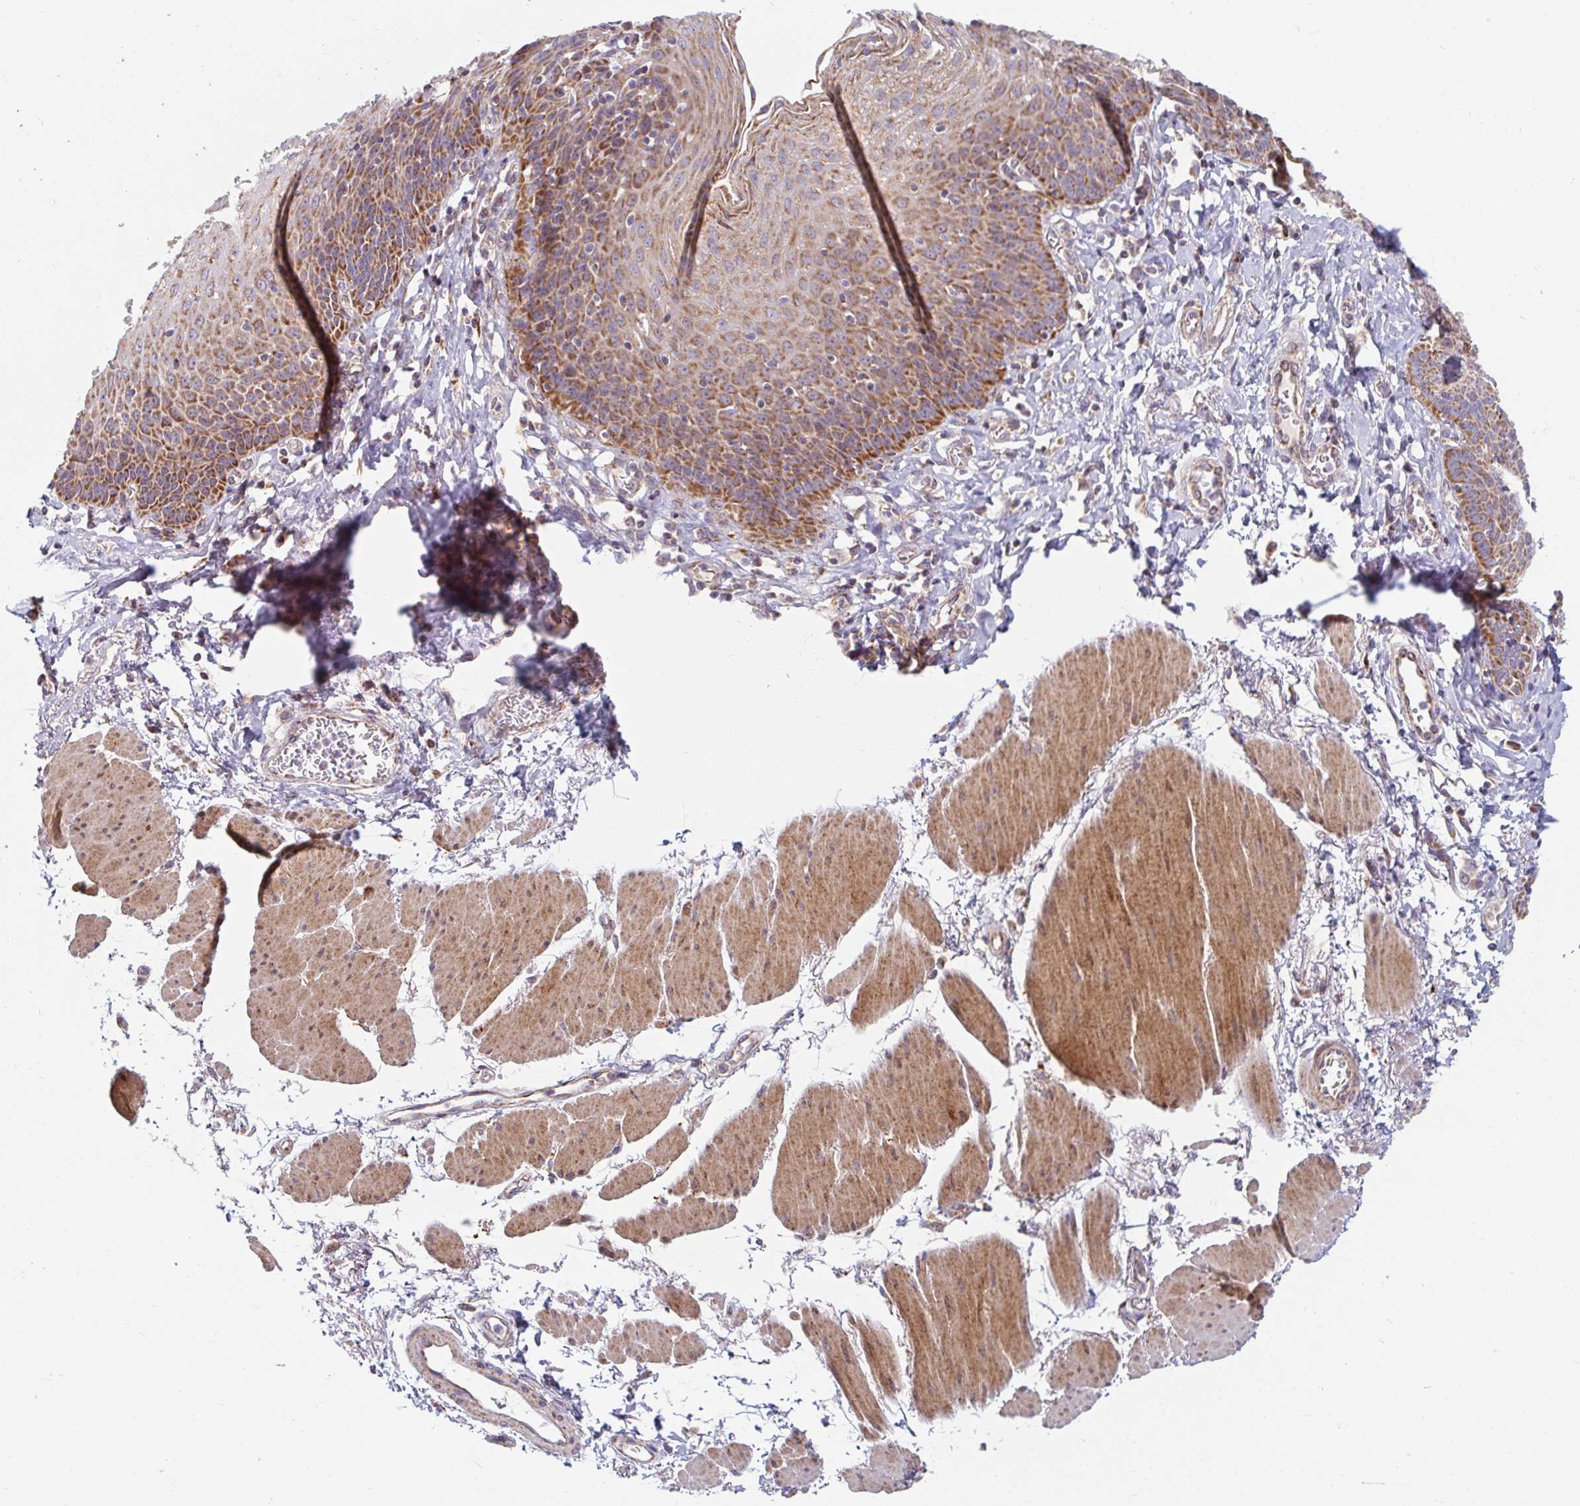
{"staining": {"intensity": "moderate", "quantity": ">75%", "location": "cytoplasmic/membranous"}, "tissue": "esophagus", "cell_type": "Squamous epithelial cells", "image_type": "normal", "snomed": [{"axis": "morphology", "description": "Normal tissue, NOS"}, {"axis": "topography", "description": "Esophagus"}], "caption": "Protein staining displays moderate cytoplasmic/membranous expression in about >75% of squamous epithelial cells in unremarkable esophagus.", "gene": "SKP2", "patient": {"sex": "female", "age": 81}}